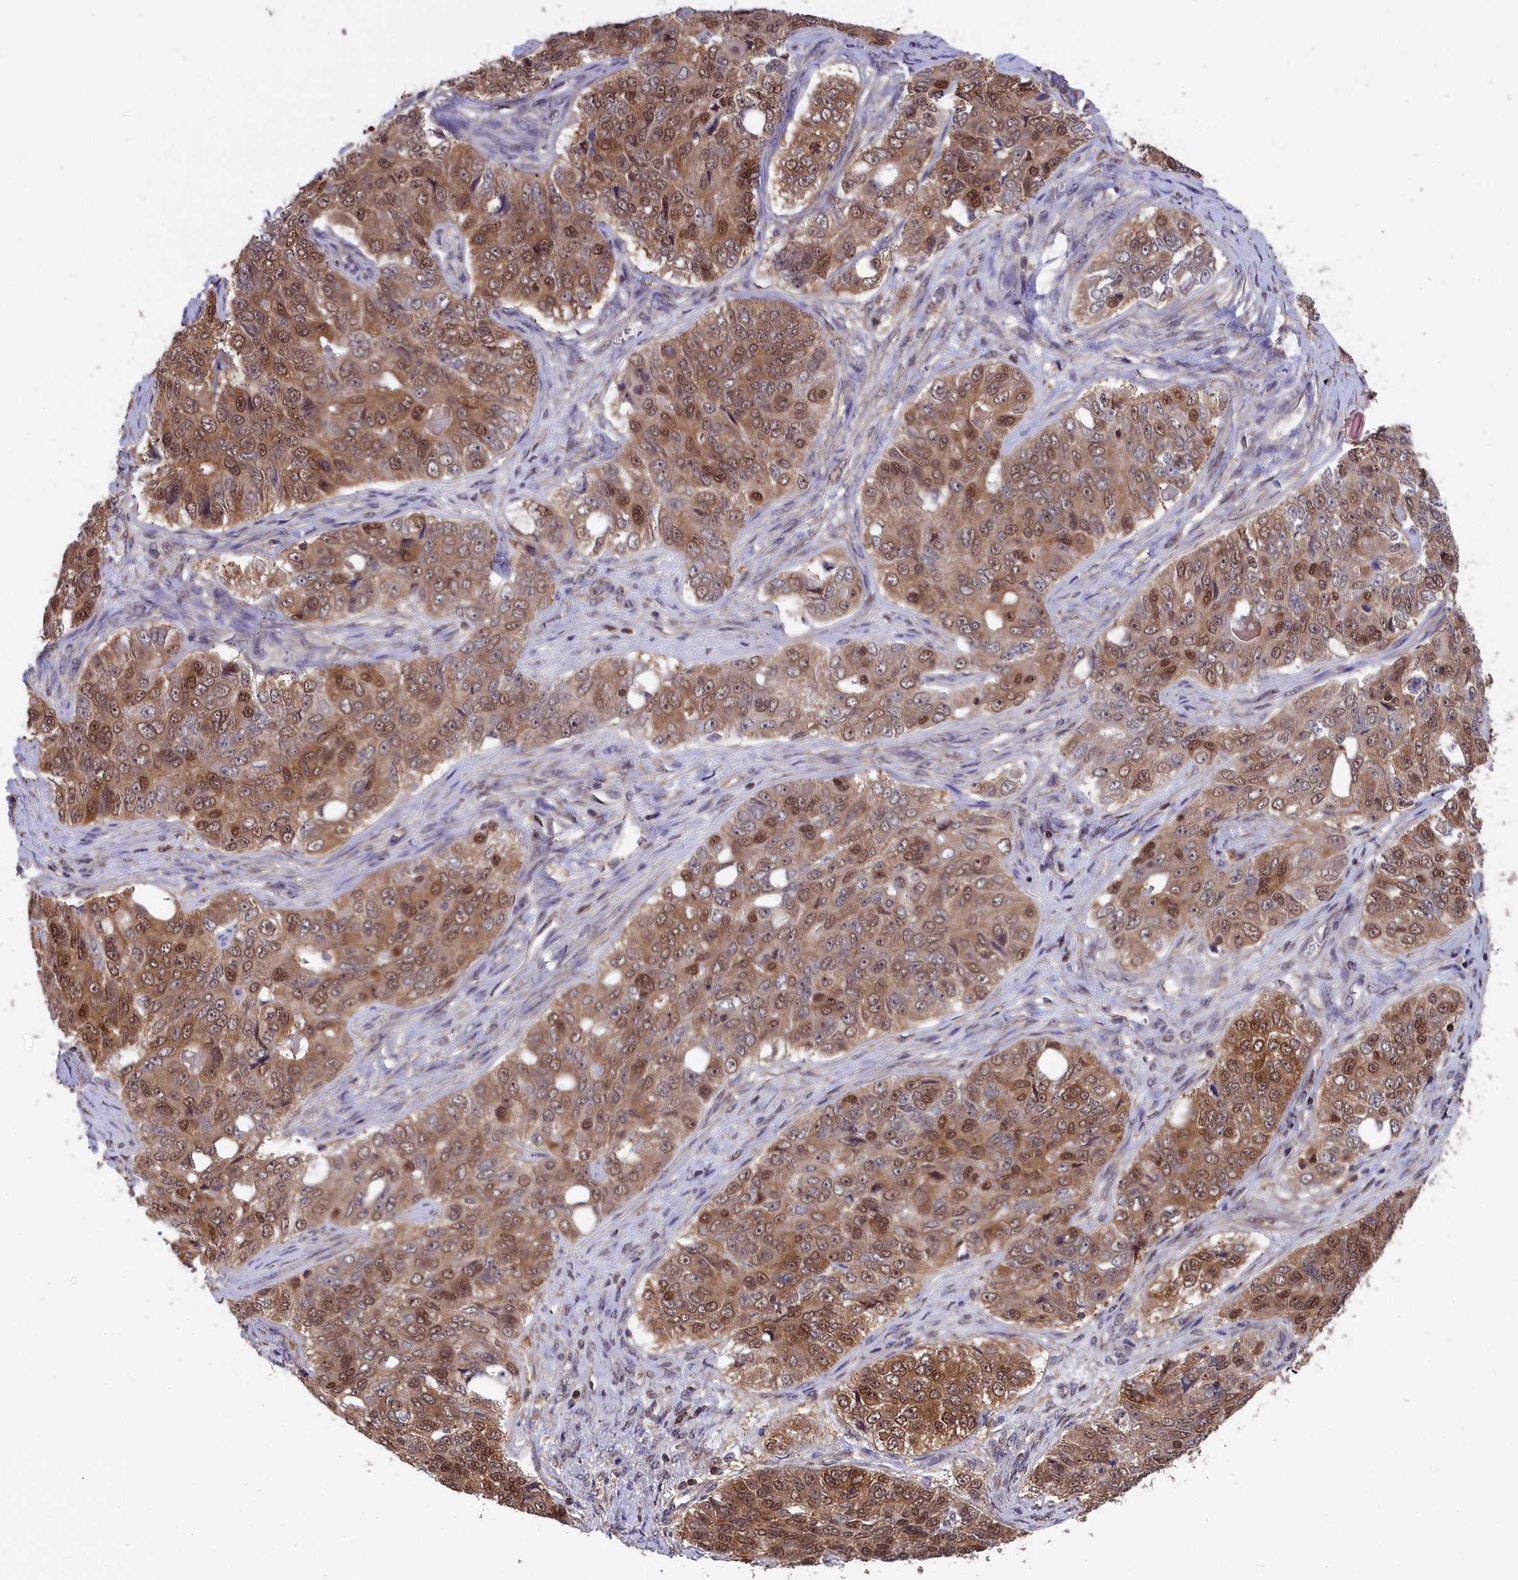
{"staining": {"intensity": "moderate", "quantity": ">75%", "location": "cytoplasmic/membranous,nuclear"}, "tissue": "ovarian cancer", "cell_type": "Tumor cells", "image_type": "cancer", "snomed": [{"axis": "morphology", "description": "Carcinoma, endometroid"}, {"axis": "topography", "description": "Ovary"}], "caption": "Human endometroid carcinoma (ovarian) stained for a protein (brown) demonstrates moderate cytoplasmic/membranous and nuclear positive expression in approximately >75% of tumor cells.", "gene": "JPT2", "patient": {"sex": "female", "age": 51}}